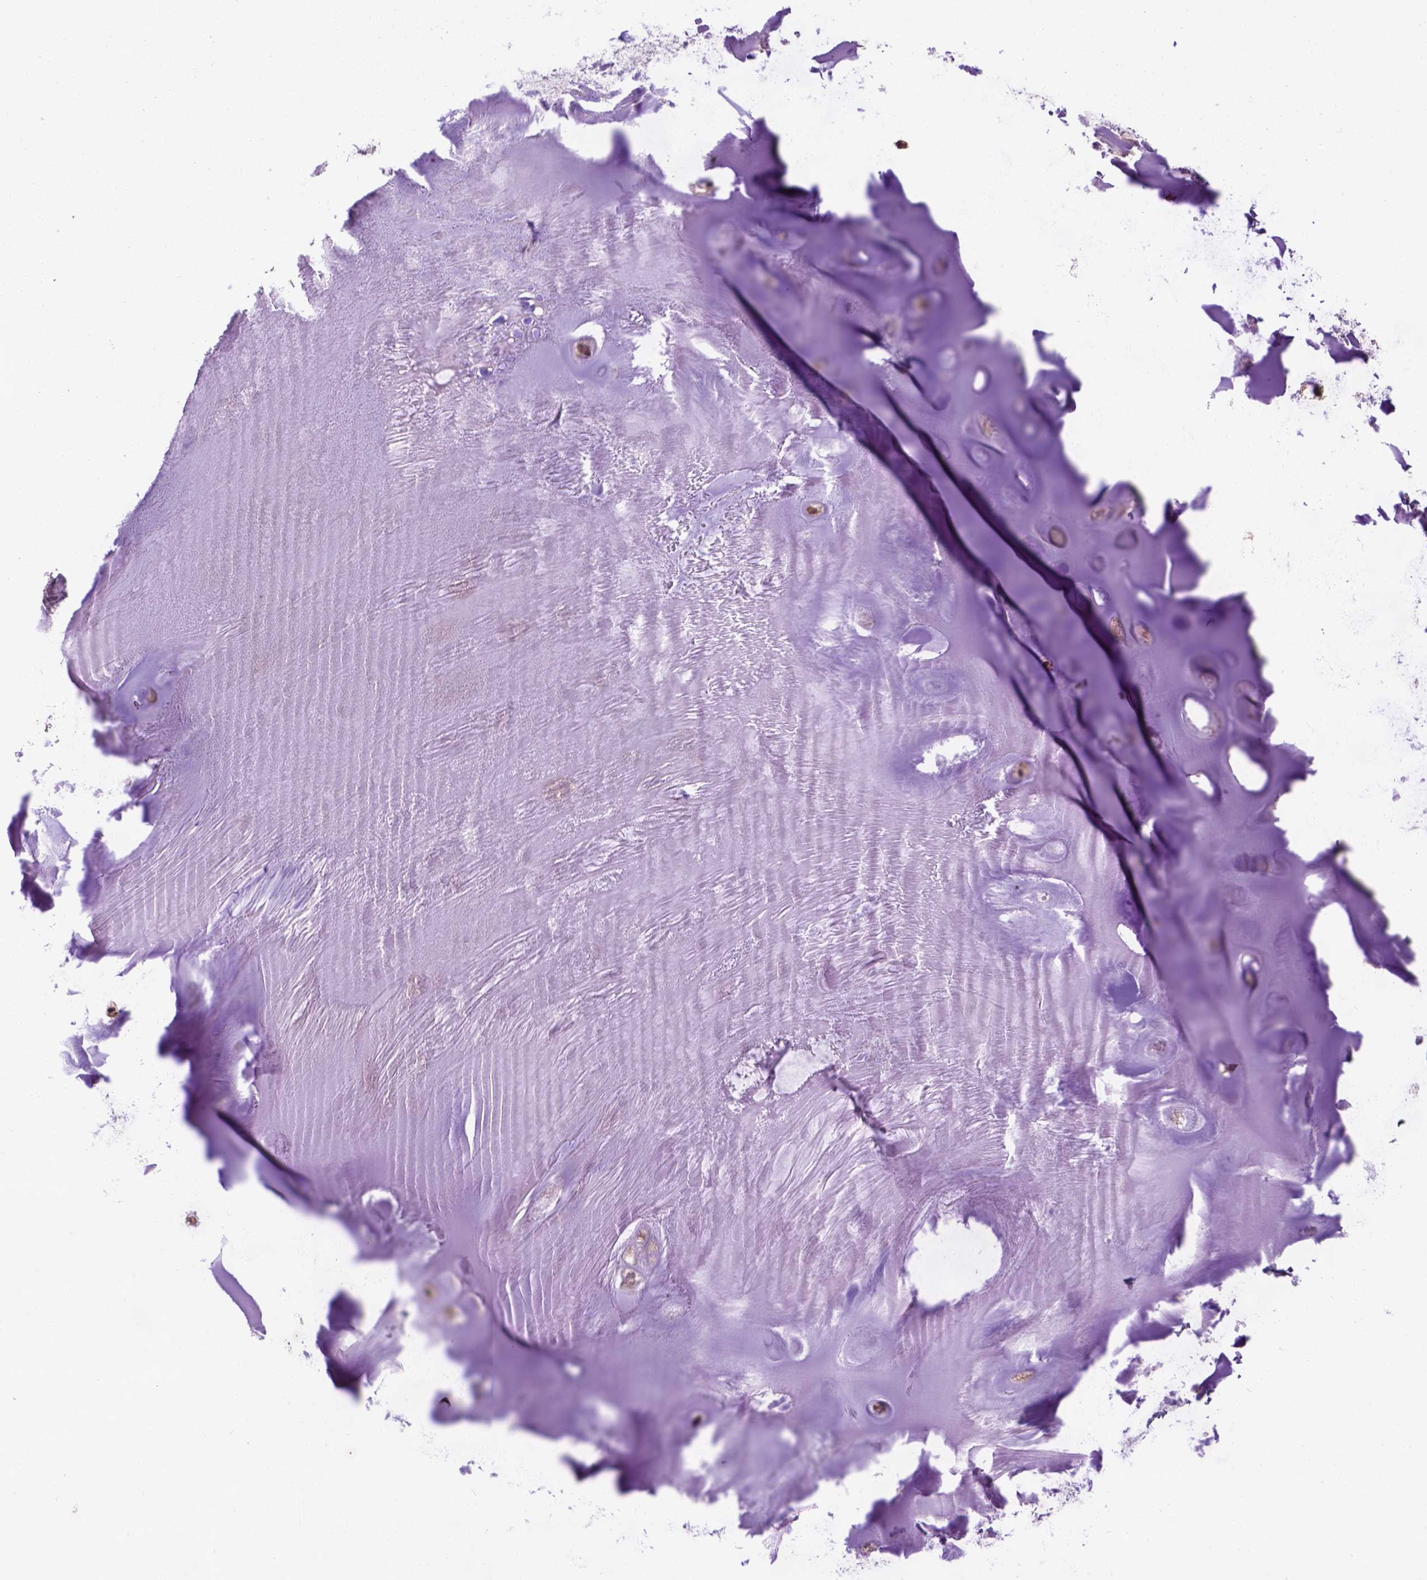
{"staining": {"intensity": "moderate", "quantity": ">75%", "location": "cytoplasmic/membranous"}, "tissue": "soft tissue", "cell_type": "Chondrocytes", "image_type": "normal", "snomed": [{"axis": "morphology", "description": "Normal tissue, NOS"}, {"axis": "morphology", "description": "Squamous cell carcinoma, NOS"}, {"axis": "topography", "description": "Cartilage tissue"}, {"axis": "topography", "description": "Bronchus"}, {"axis": "topography", "description": "Lung"}], "caption": "High-magnification brightfield microscopy of normal soft tissue stained with DAB (brown) and counterstained with hematoxylin (blue). chondrocytes exhibit moderate cytoplasmic/membranous staining is present in approximately>75% of cells.", "gene": "KBTBD8", "patient": {"sex": "male", "age": 66}}